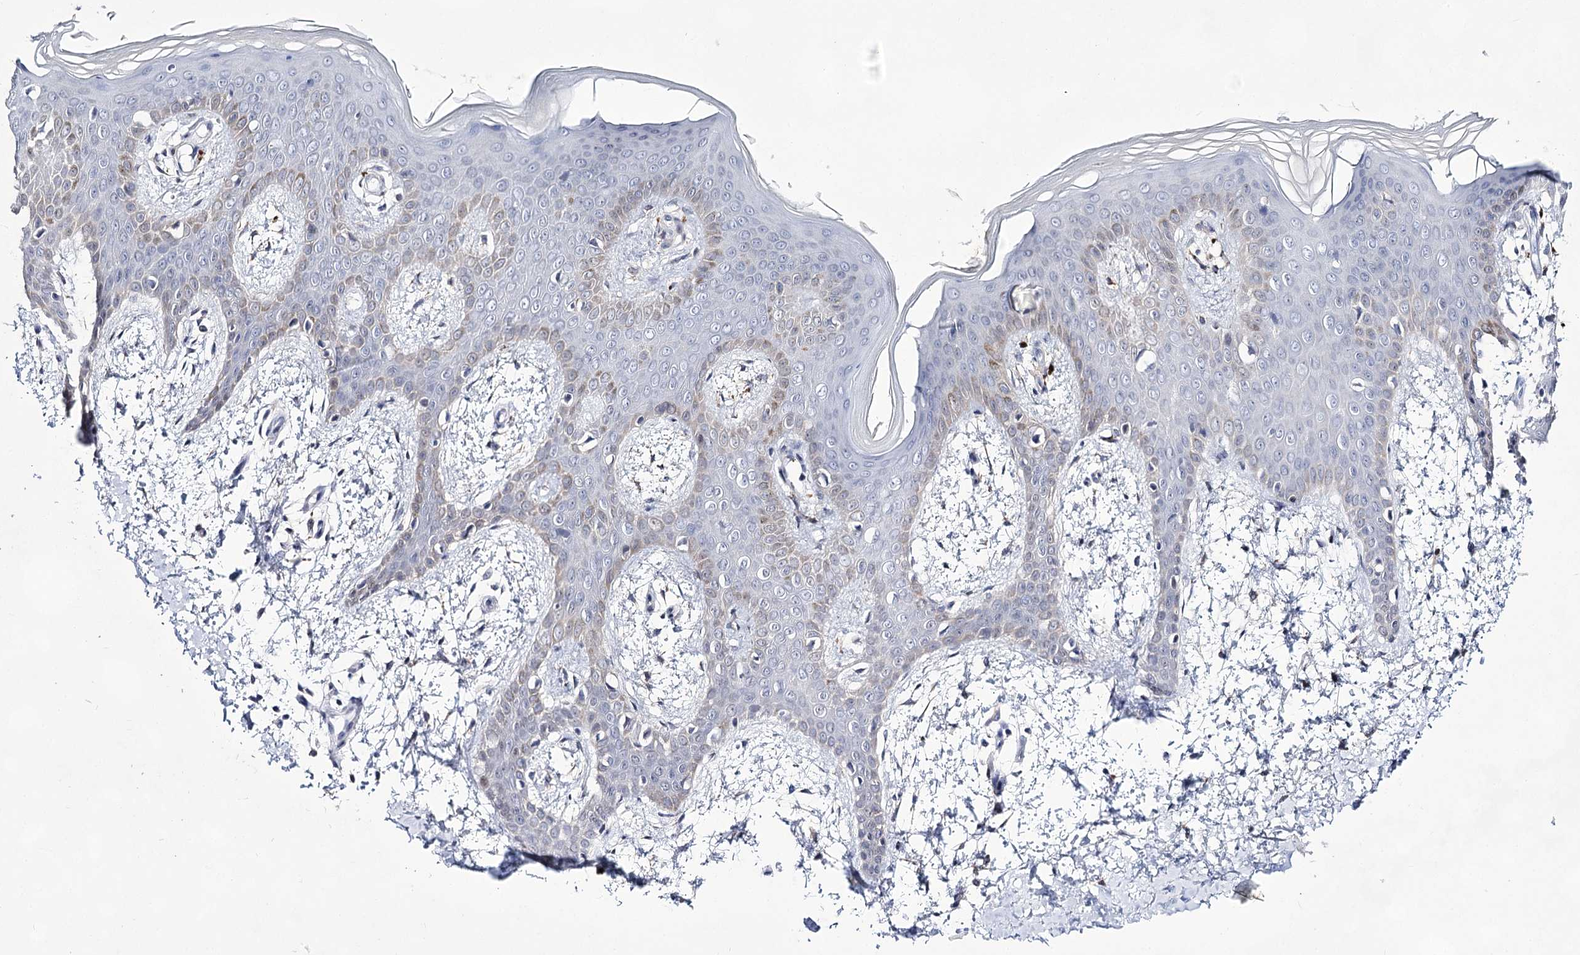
{"staining": {"intensity": "negative", "quantity": "none", "location": "none"}, "tissue": "skin", "cell_type": "Fibroblasts", "image_type": "normal", "snomed": [{"axis": "morphology", "description": "Normal tissue, NOS"}, {"axis": "topography", "description": "Skin"}], "caption": "Immunohistochemistry micrograph of unremarkable human skin stained for a protein (brown), which demonstrates no positivity in fibroblasts. The staining was performed using DAB (3,3'-diaminobenzidine) to visualize the protein expression in brown, while the nuclei were stained in blue with hematoxylin (Magnification: 20x).", "gene": "UGDH", "patient": {"sex": "male", "age": 36}}